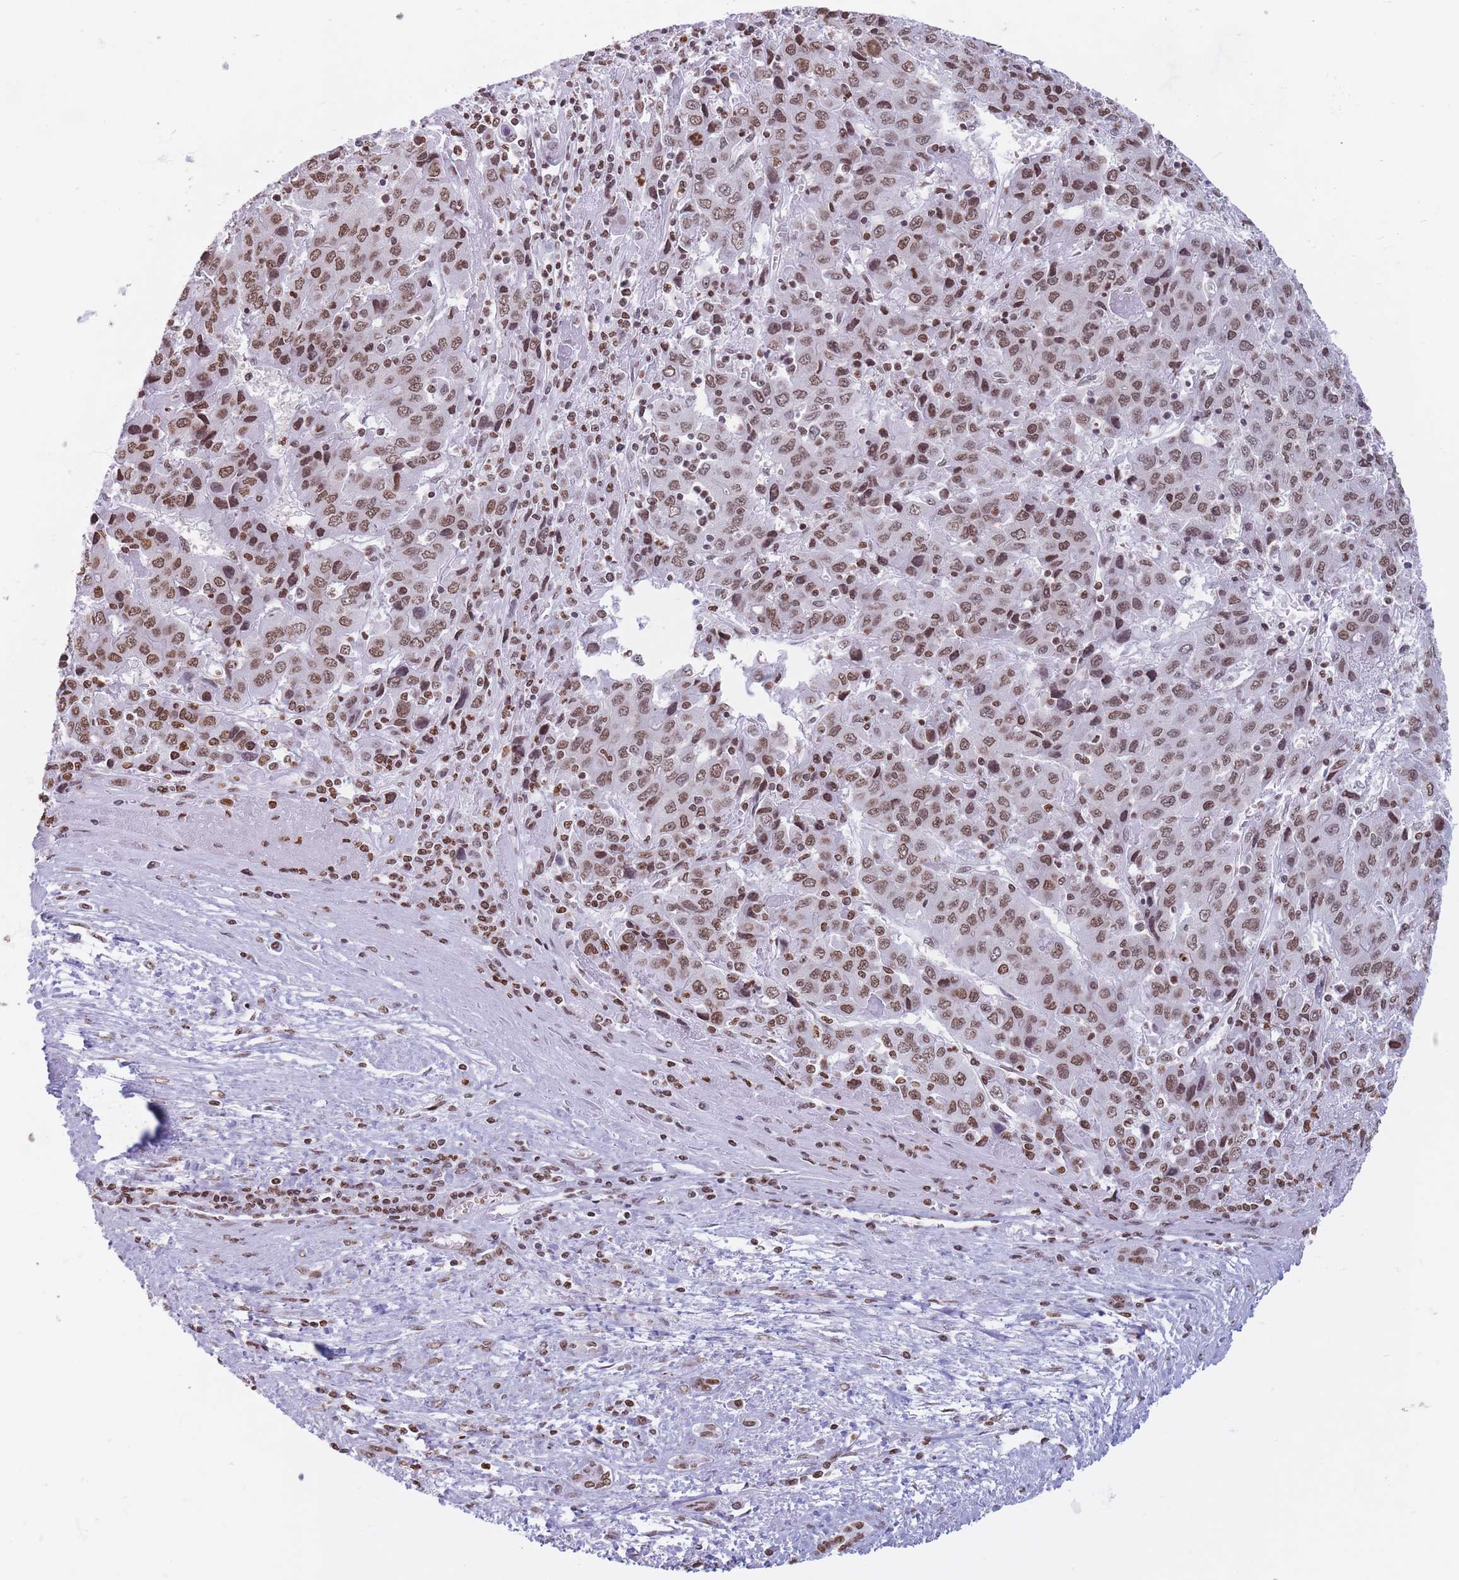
{"staining": {"intensity": "moderate", "quantity": ">75%", "location": "nuclear"}, "tissue": "liver cancer", "cell_type": "Tumor cells", "image_type": "cancer", "snomed": [{"axis": "morphology", "description": "Carcinoma, Hepatocellular, NOS"}, {"axis": "topography", "description": "Liver"}], "caption": "The photomicrograph displays a brown stain indicating the presence of a protein in the nuclear of tumor cells in hepatocellular carcinoma (liver). (Stains: DAB in brown, nuclei in blue, Microscopy: brightfield microscopy at high magnification).", "gene": "RYK", "patient": {"sex": "female", "age": 53}}